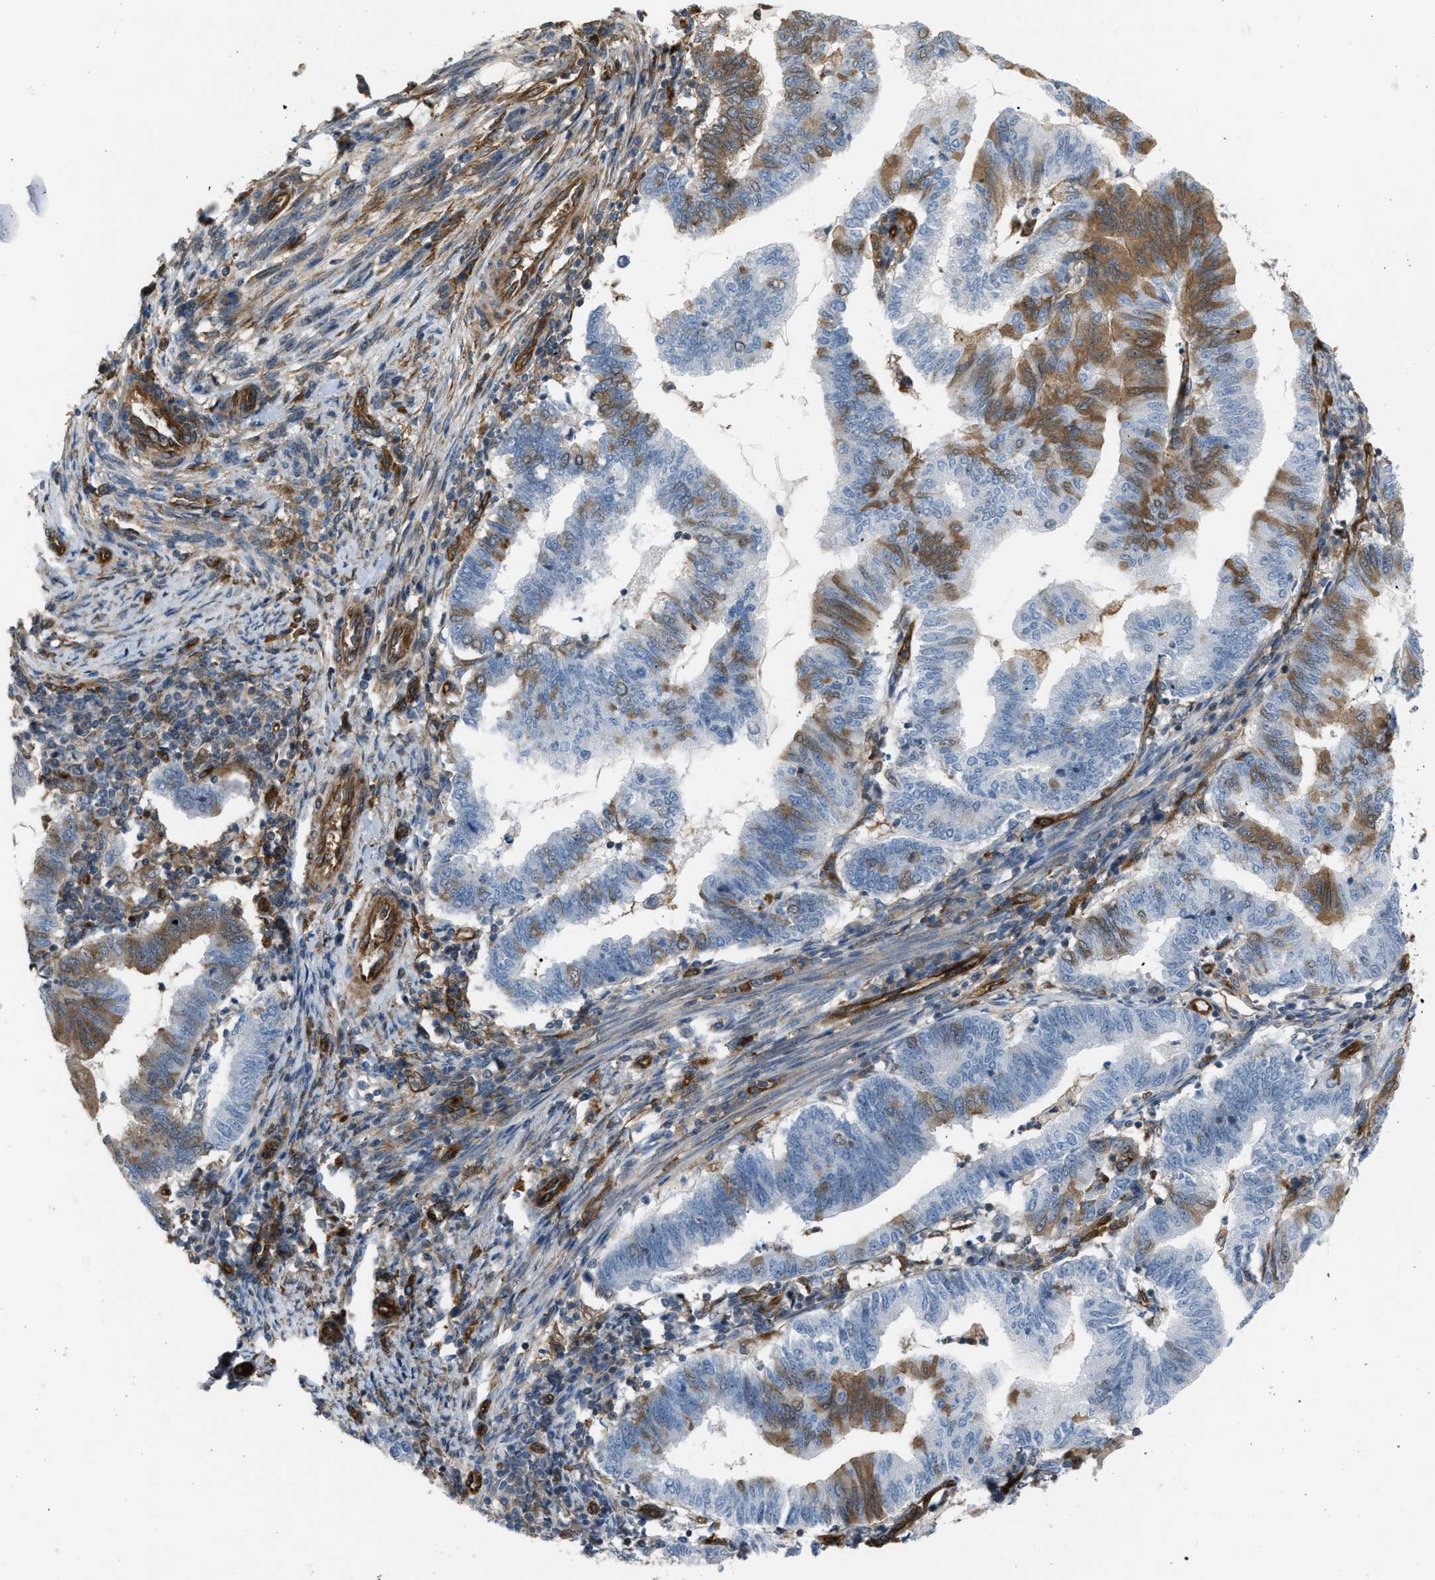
{"staining": {"intensity": "moderate", "quantity": "25%-75%", "location": "cytoplasmic/membranous"}, "tissue": "endometrial cancer", "cell_type": "Tumor cells", "image_type": "cancer", "snomed": [{"axis": "morphology", "description": "Polyp, NOS"}, {"axis": "morphology", "description": "Adenocarcinoma, NOS"}, {"axis": "morphology", "description": "Adenoma, NOS"}, {"axis": "topography", "description": "Endometrium"}], "caption": "Immunohistochemical staining of endometrial cancer reveals medium levels of moderate cytoplasmic/membranous protein positivity in approximately 25%-75% of tumor cells.", "gene": "PICALM", "patient": {"sex": "female", "age": 79}}